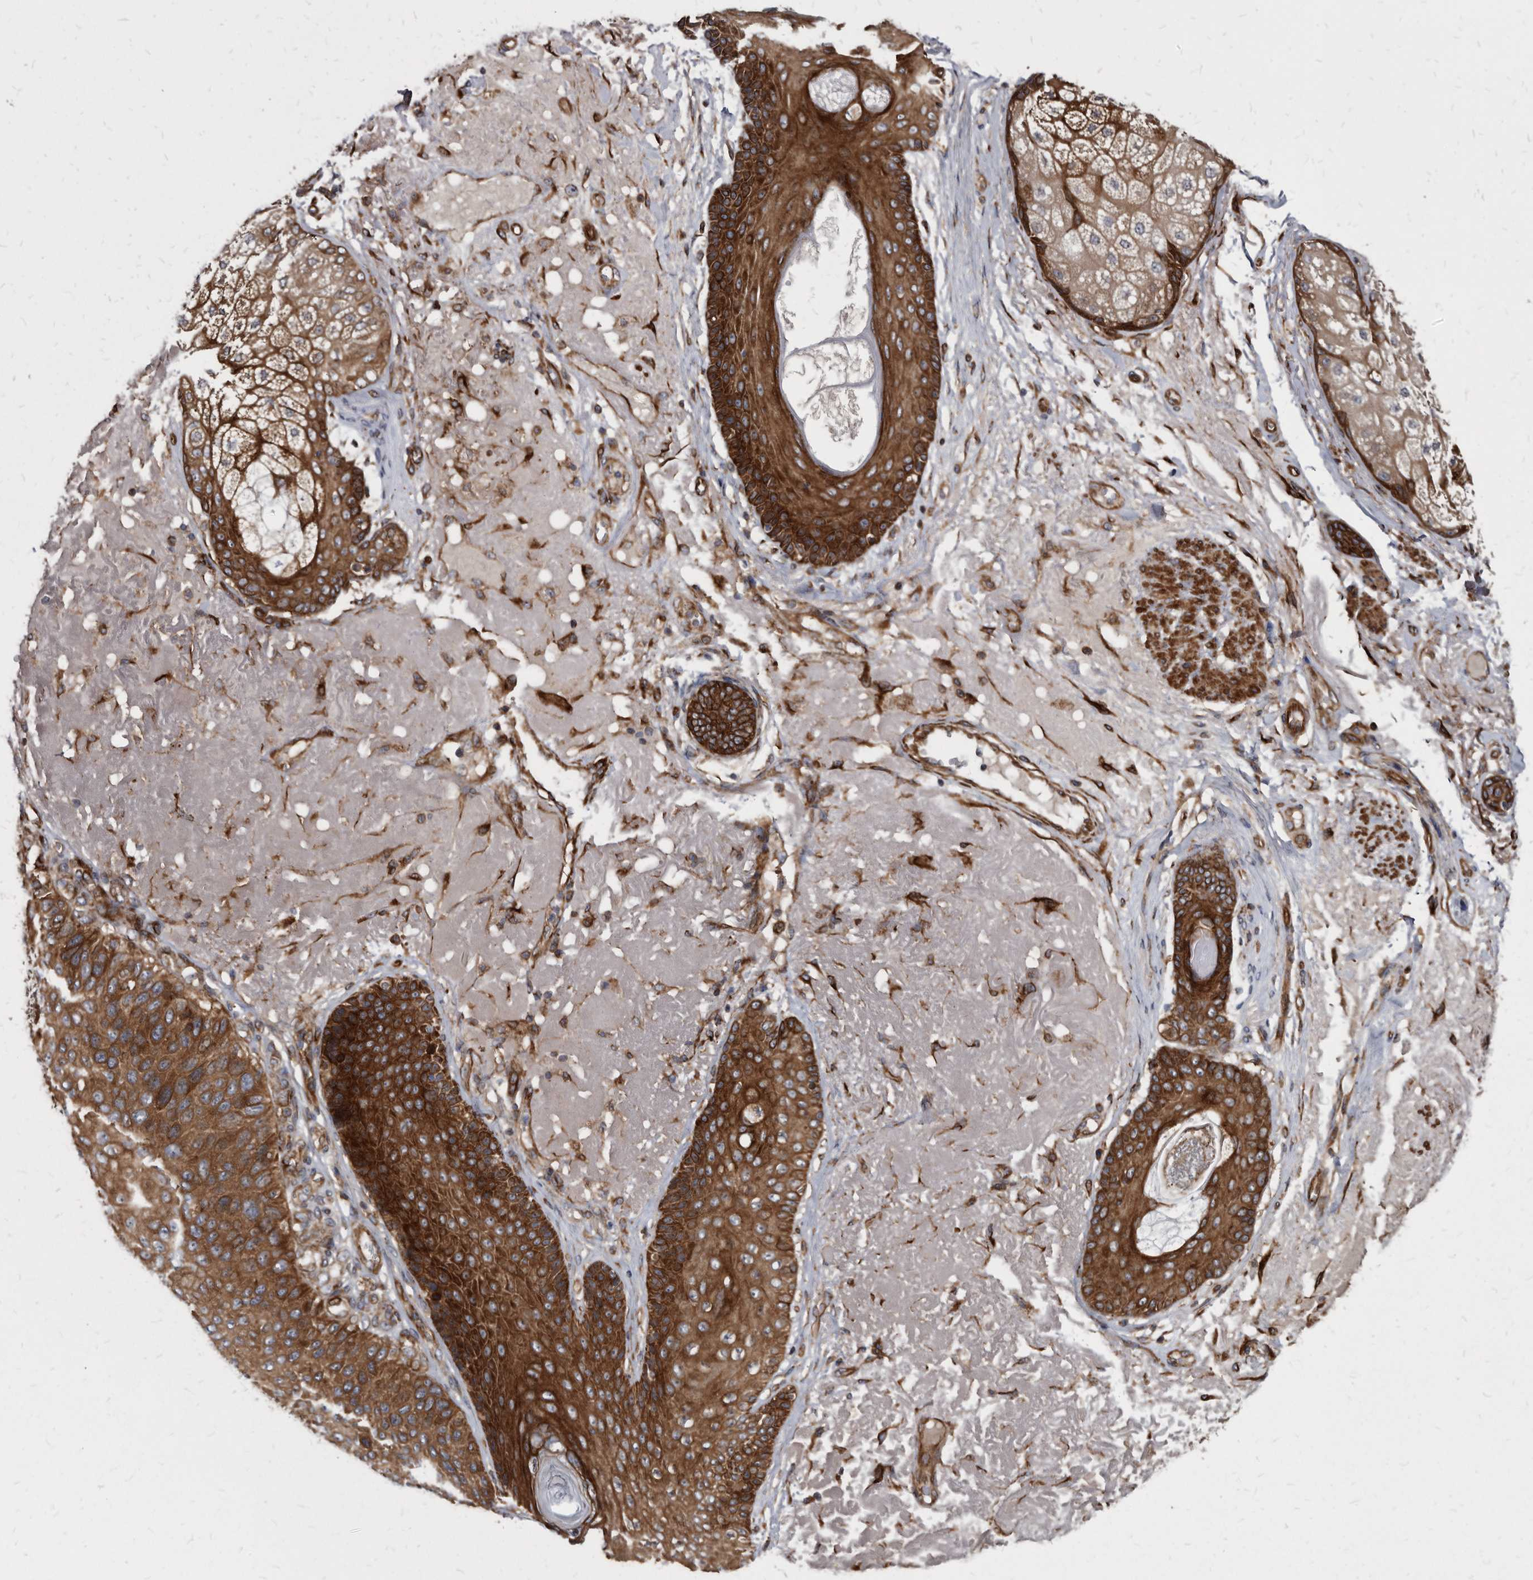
{"staining": {"intensity": "strong", "quantity": ">75%", "location": "cytoplasmic/membranous"}, "tissue": "skin cancer", "cell_type": "Tumor cells", "image_type": "cancer", "snomed": [{"axis": "morphology", "description": "Squamous cell carcinoma, NOS"}, {"axis": "topography", "description": "Skin"}], "caption": "Protein analysis of skin cancer tissue shows strong cytoplasmic/membranous positivity in approximately >75% of tumor cells.", "gene": "KCTD20", "patient": {"sex": "female", "age": 88}}